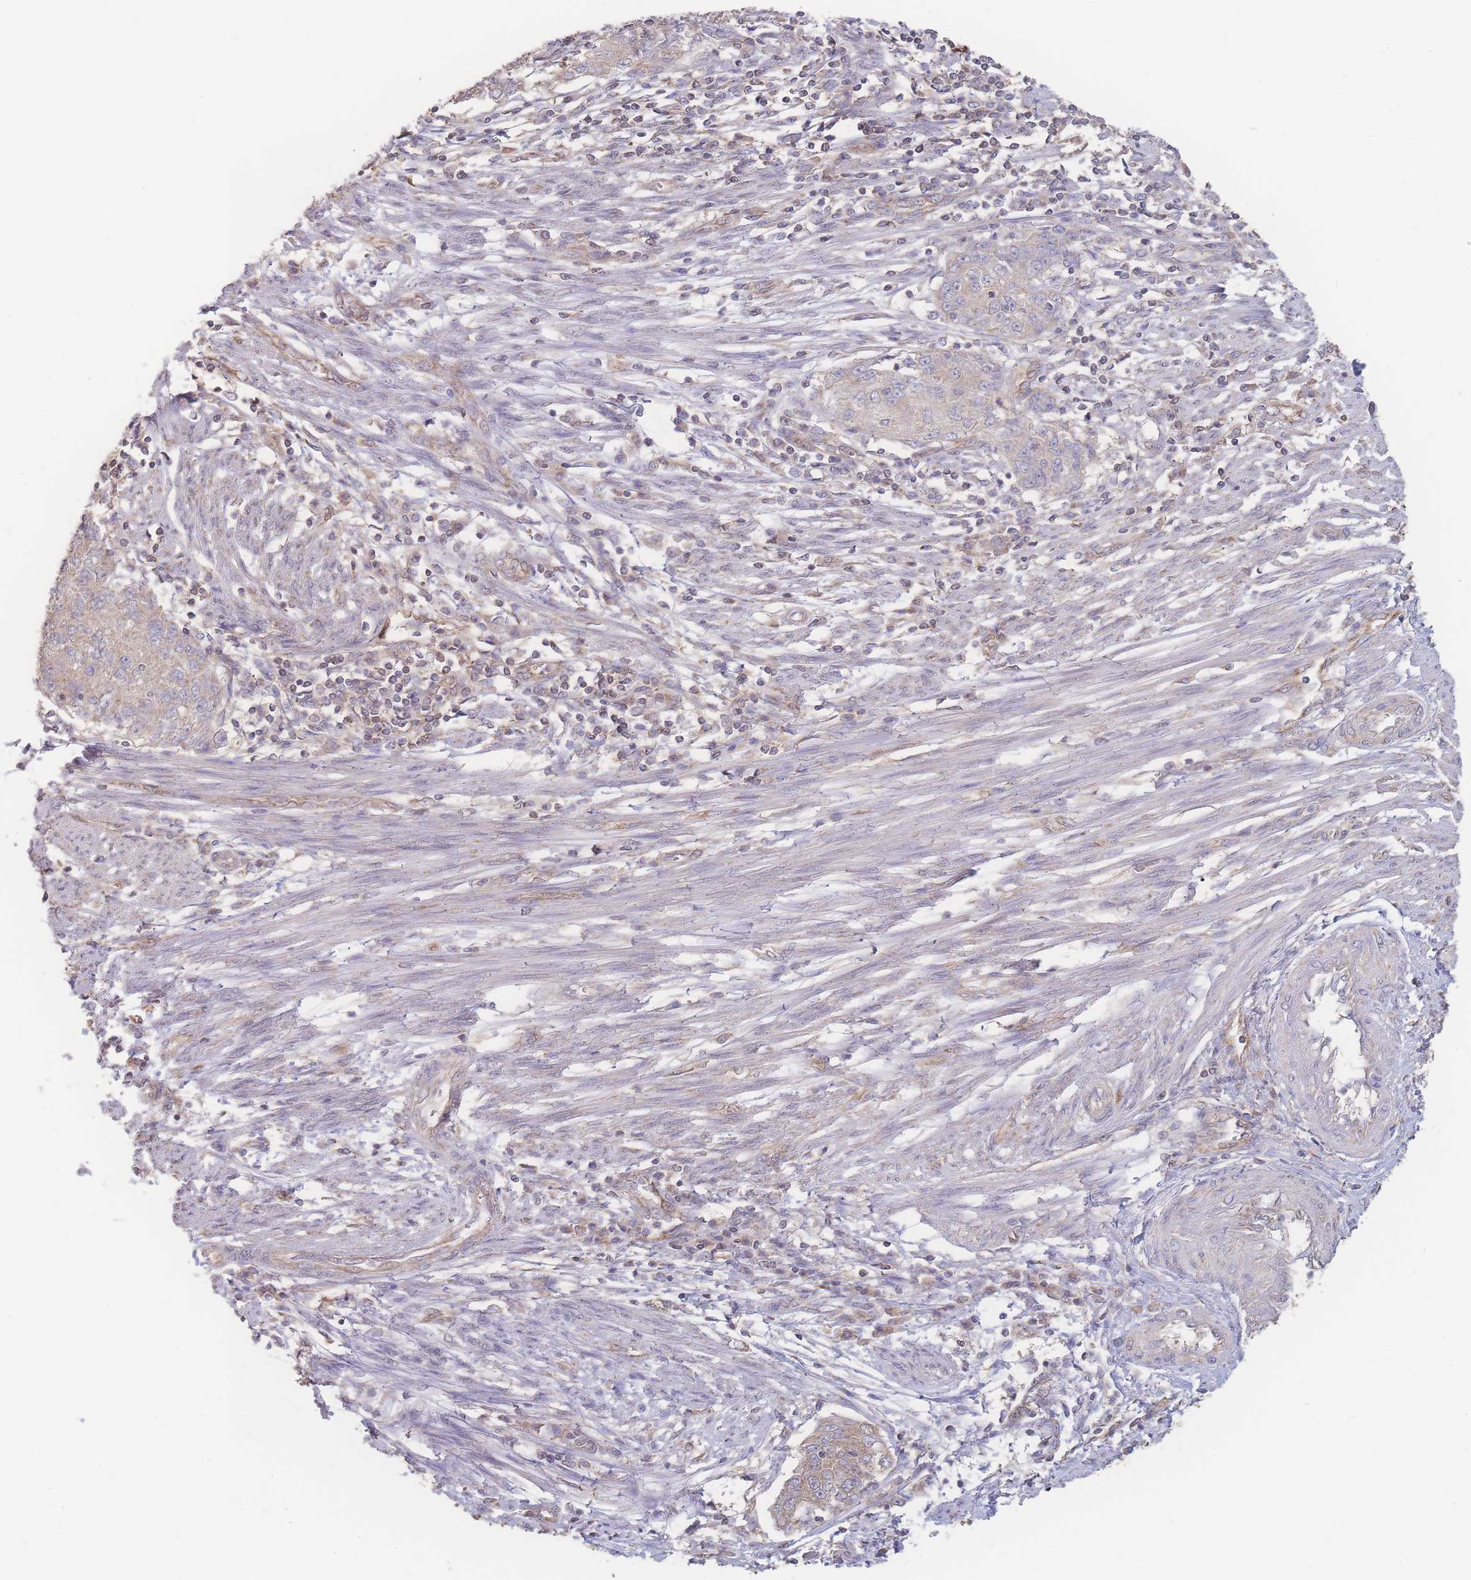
{"staining": {"intensity": "weak", "quantity": ">75%", "location": "cytoplasmic/membranous"}, "tissue": "endometrial cancer", "cell_type": "Tumor cells", "image_type": "cancer", "snomed": [{"axis": "morphology", "description": "Adenocarcinoma, NOS"}, {"axis": "topography", "description": "Endometrium"}], "caption": "Tumor cells exhibit low levels of weak cytoplasmic/membranous expression in approximately >75% of cells in endometrial cancer (adenocarcinoma). The staining was performed using DAB (3,3'-diaminobenzidine), with brown indicating positive protein expression. Nuclei are stained blue with hematoxylin.", "gene": "GIPR", "patient": {"sex": "female", "age": 56}}